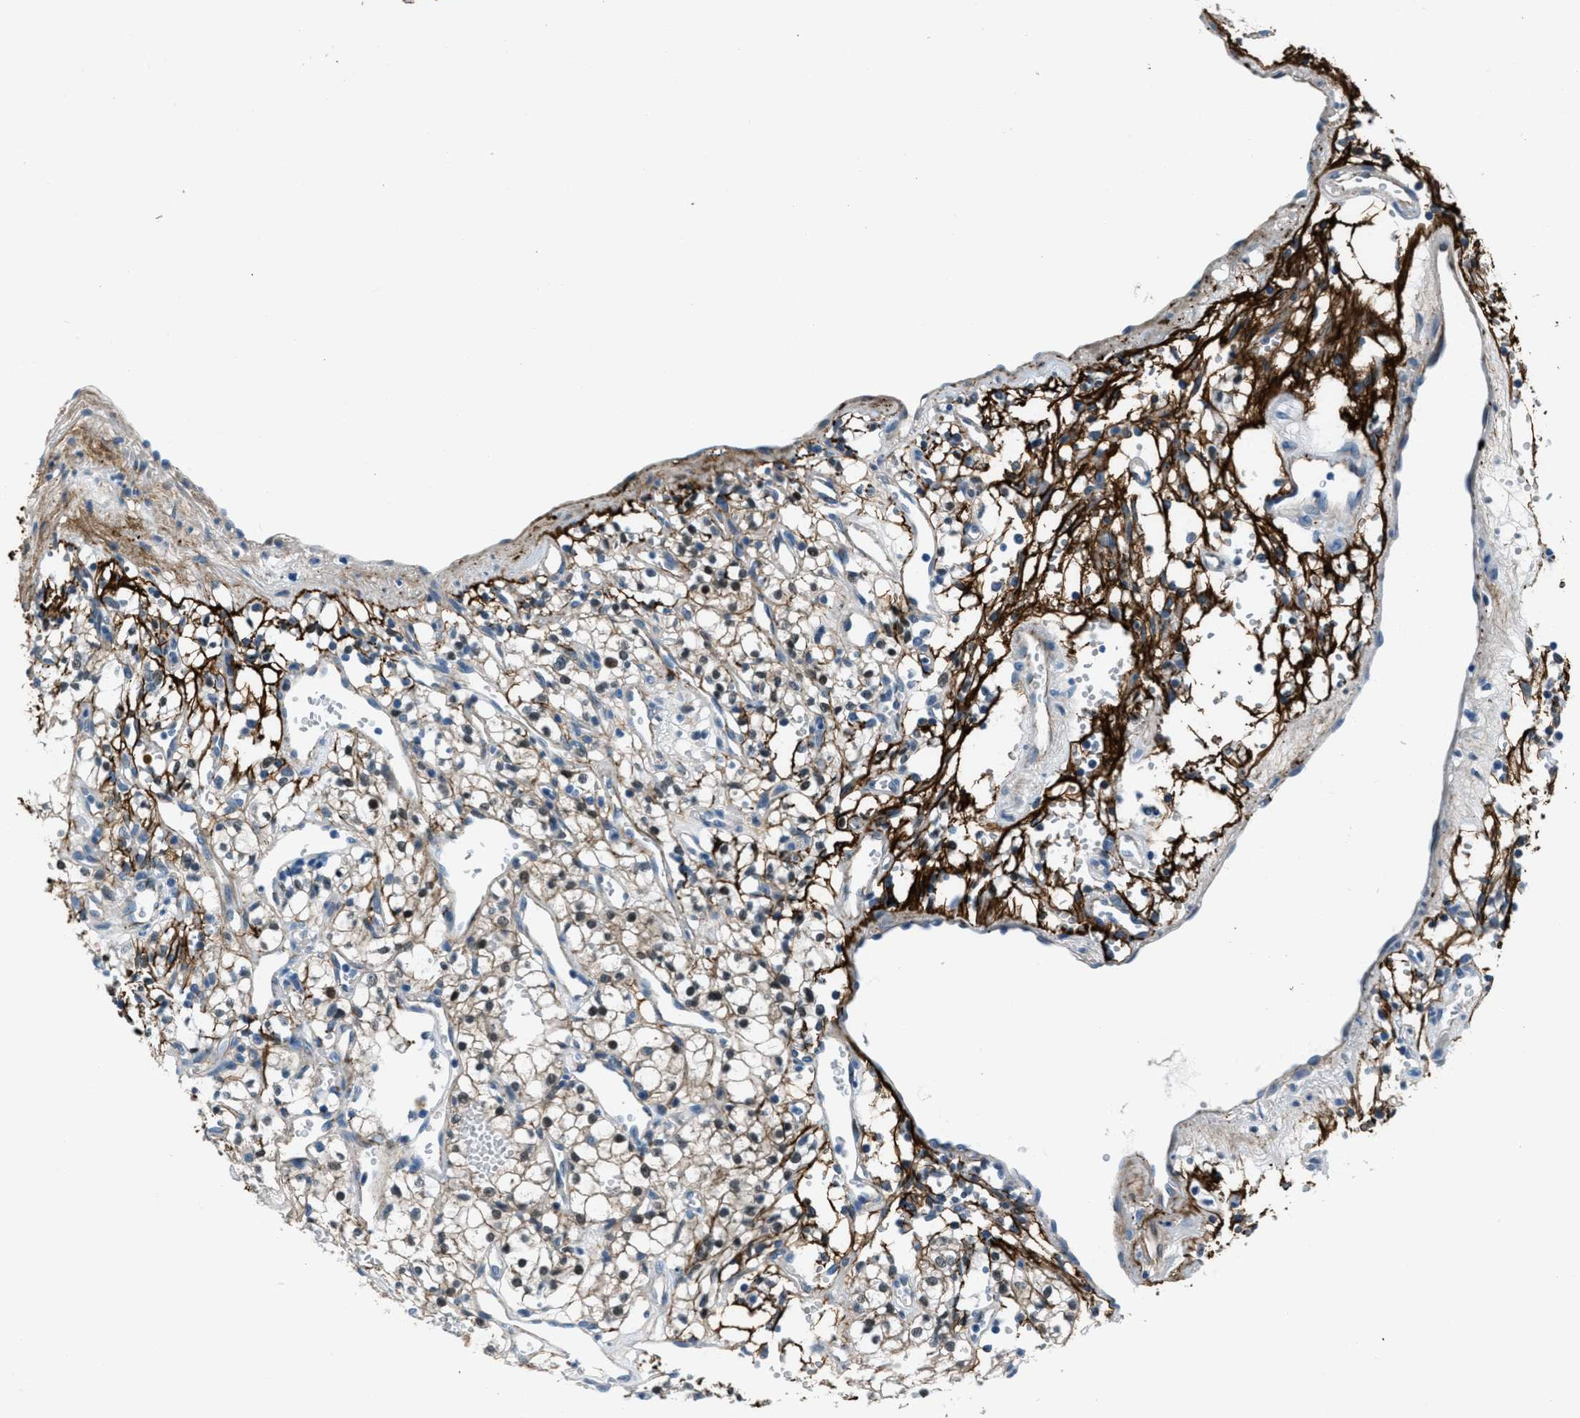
{"staining": {"intensity": "weak", "quantity": "25%-75%", "location": "cytoplasmic/membranous,nuclear"}, "tissue": "renal cancer", "cell_type": "Tumor cells", "image_type": "cancer", "snomed": [{"axis": "morphology", "description": "Adenocarcinoma, NOS"}, {"axis": "topography", "description": "Kidney"}], "caption": "A photomicrograph of renal cancer stained for a protein reveals weak cytoplasmic/membranous and nuclear brown staining in tumor cells.", "gene": "FBN1", "patient": {"sex": "male", "age": 59}}